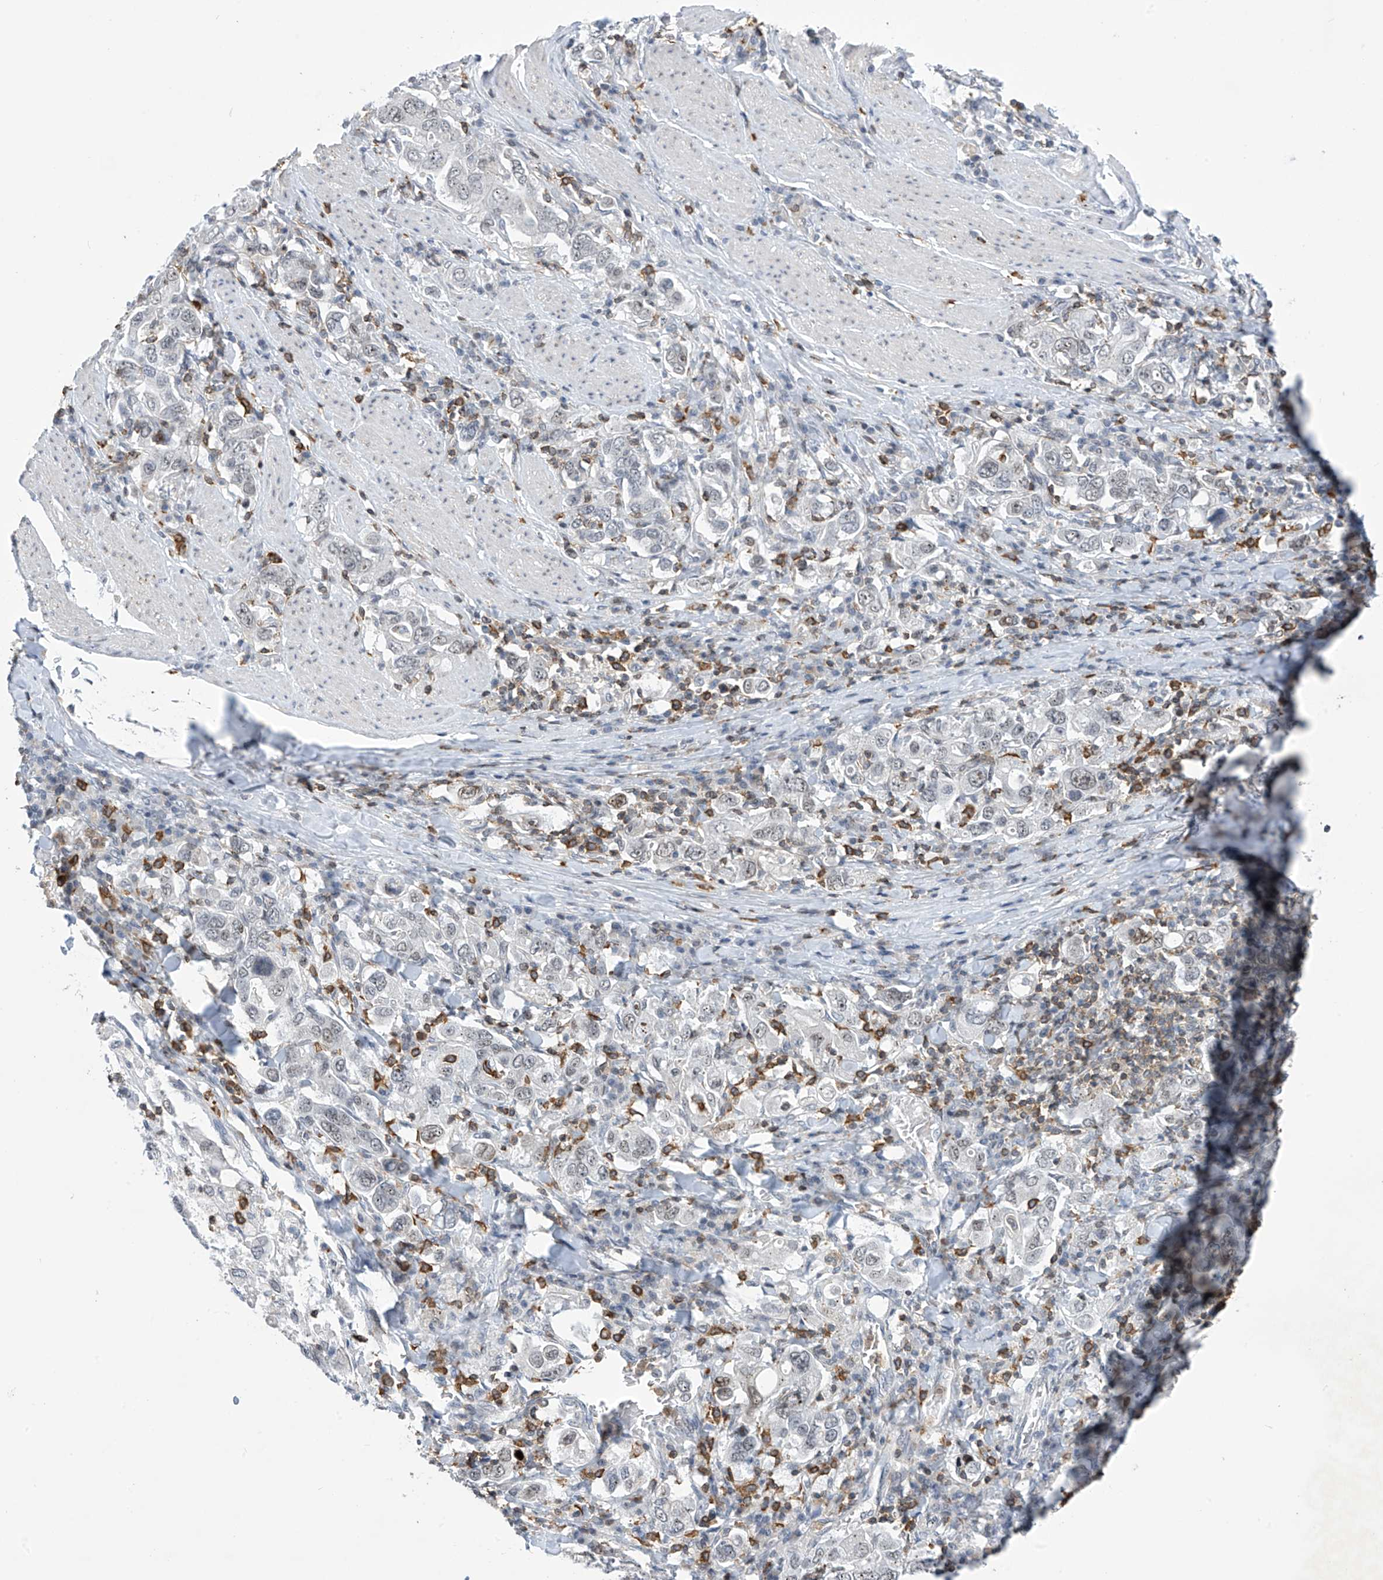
{"staining": {"intensity": "negative", "quantity": "none", "location": "none"}, "tissue": "stomach cancer", "cell_type": "Tumor cells", "image_type": "cancer", "snomed": [{"axis": "morphology", "description": "Adenocarcinoma, NOS"}, {"axis": "topography", "description": "Stomach, upper"}], "caption": "A histopathology image of adenocarcinoma (stomach) stained for a protein exhibits no brown staining in tumor cells.", "gene": "MSL3", "patient": {"sex": "male", "age": 62}}